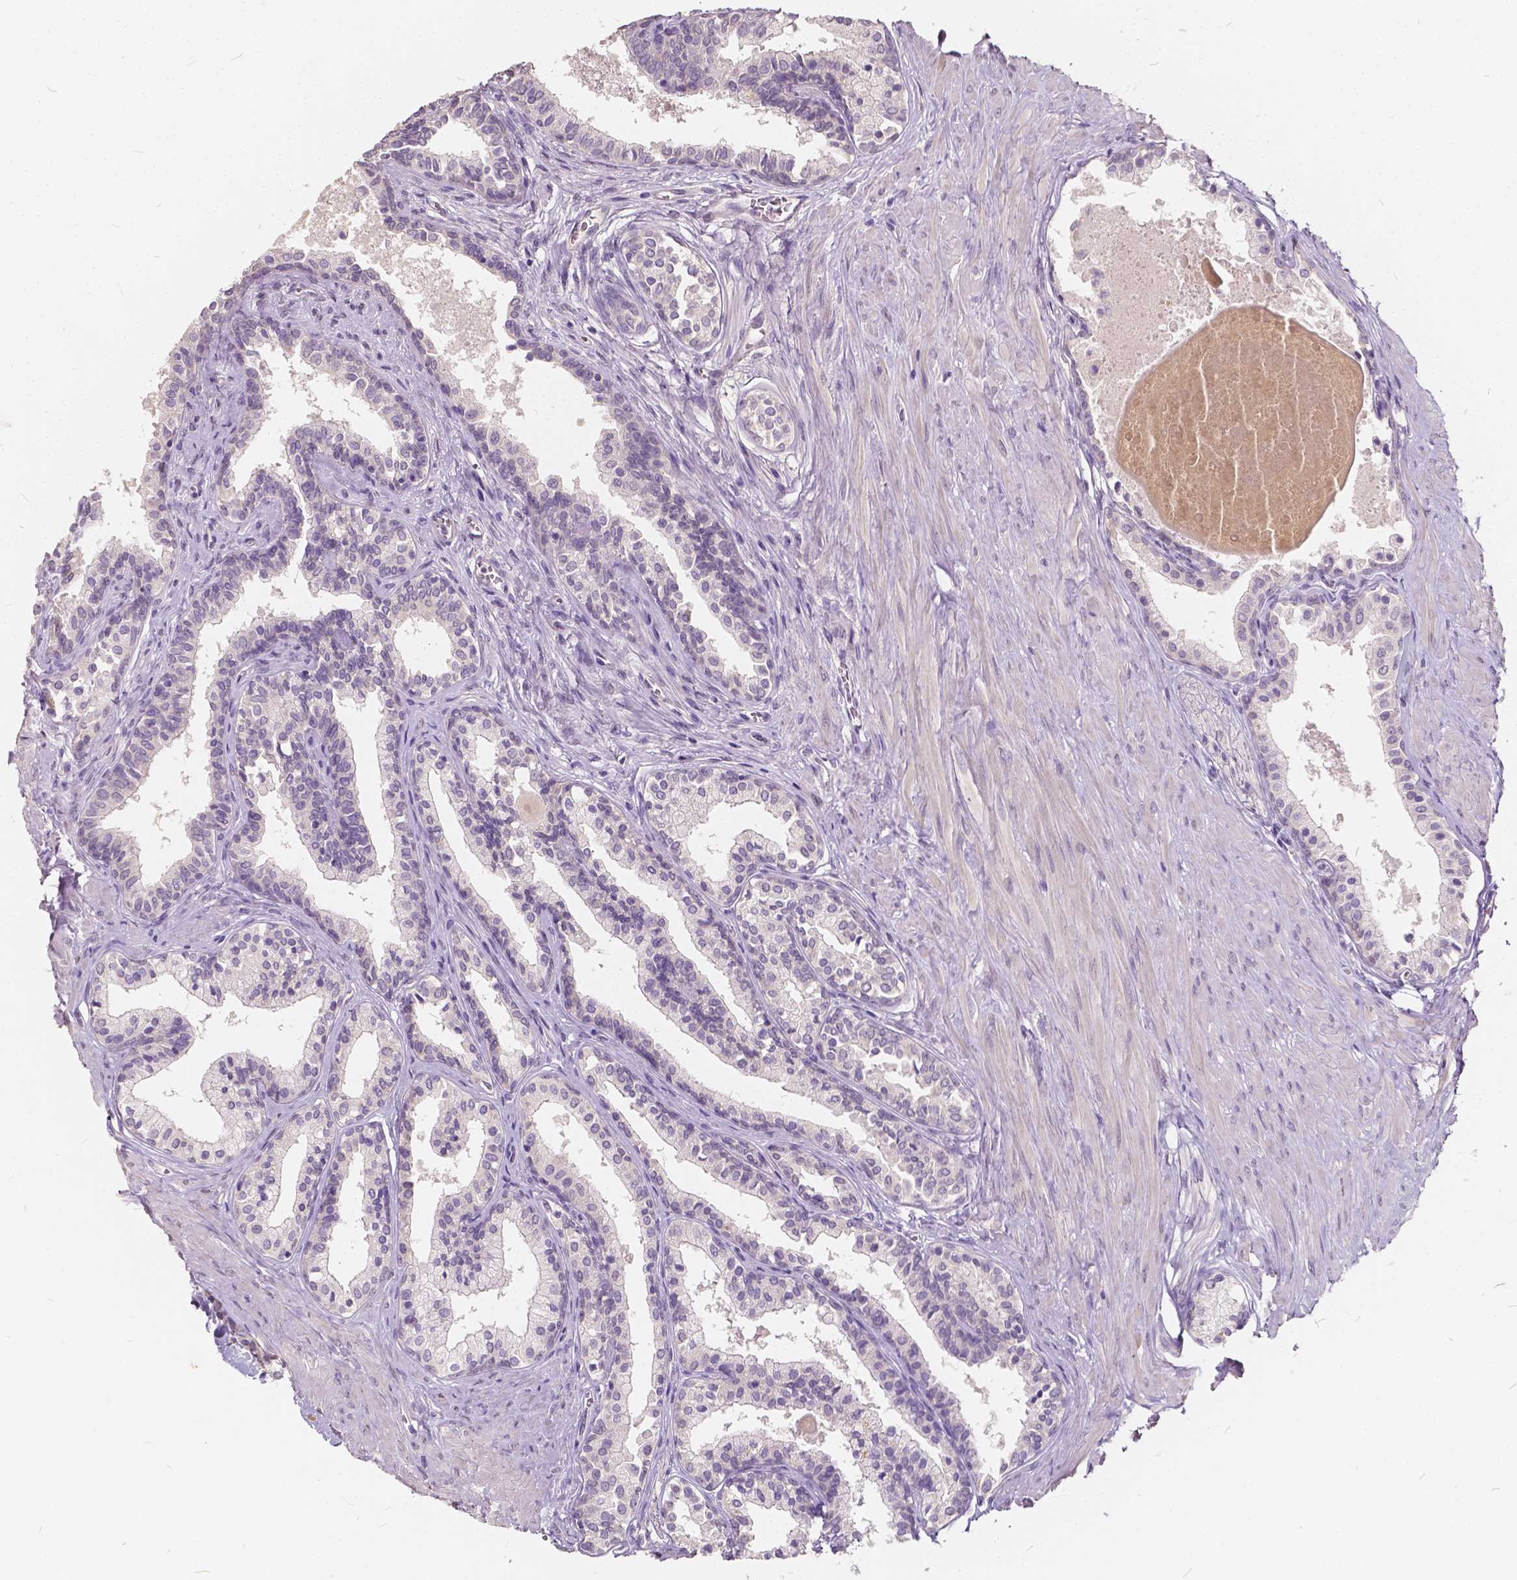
{"staining": {"intensity": "negative", "quantity": "none", "location": "none"}, "tissue": "prostate", "cell_type": "Glandular cells", "image_type": "normal", "snomed": [{"axis": "morphology", "description": "Normal tissue, NOS"}, {"axis": "topography", "description": "Prostate"}], "caption": "High magnification brightfield microscopy of normal prostate stained with DAB (brown) and counterstained with hematoxylin (blue): glandular cells show no significant positivity.", "gene": "SLC7A8", "patient": {"sex": "male", "age": 61}}